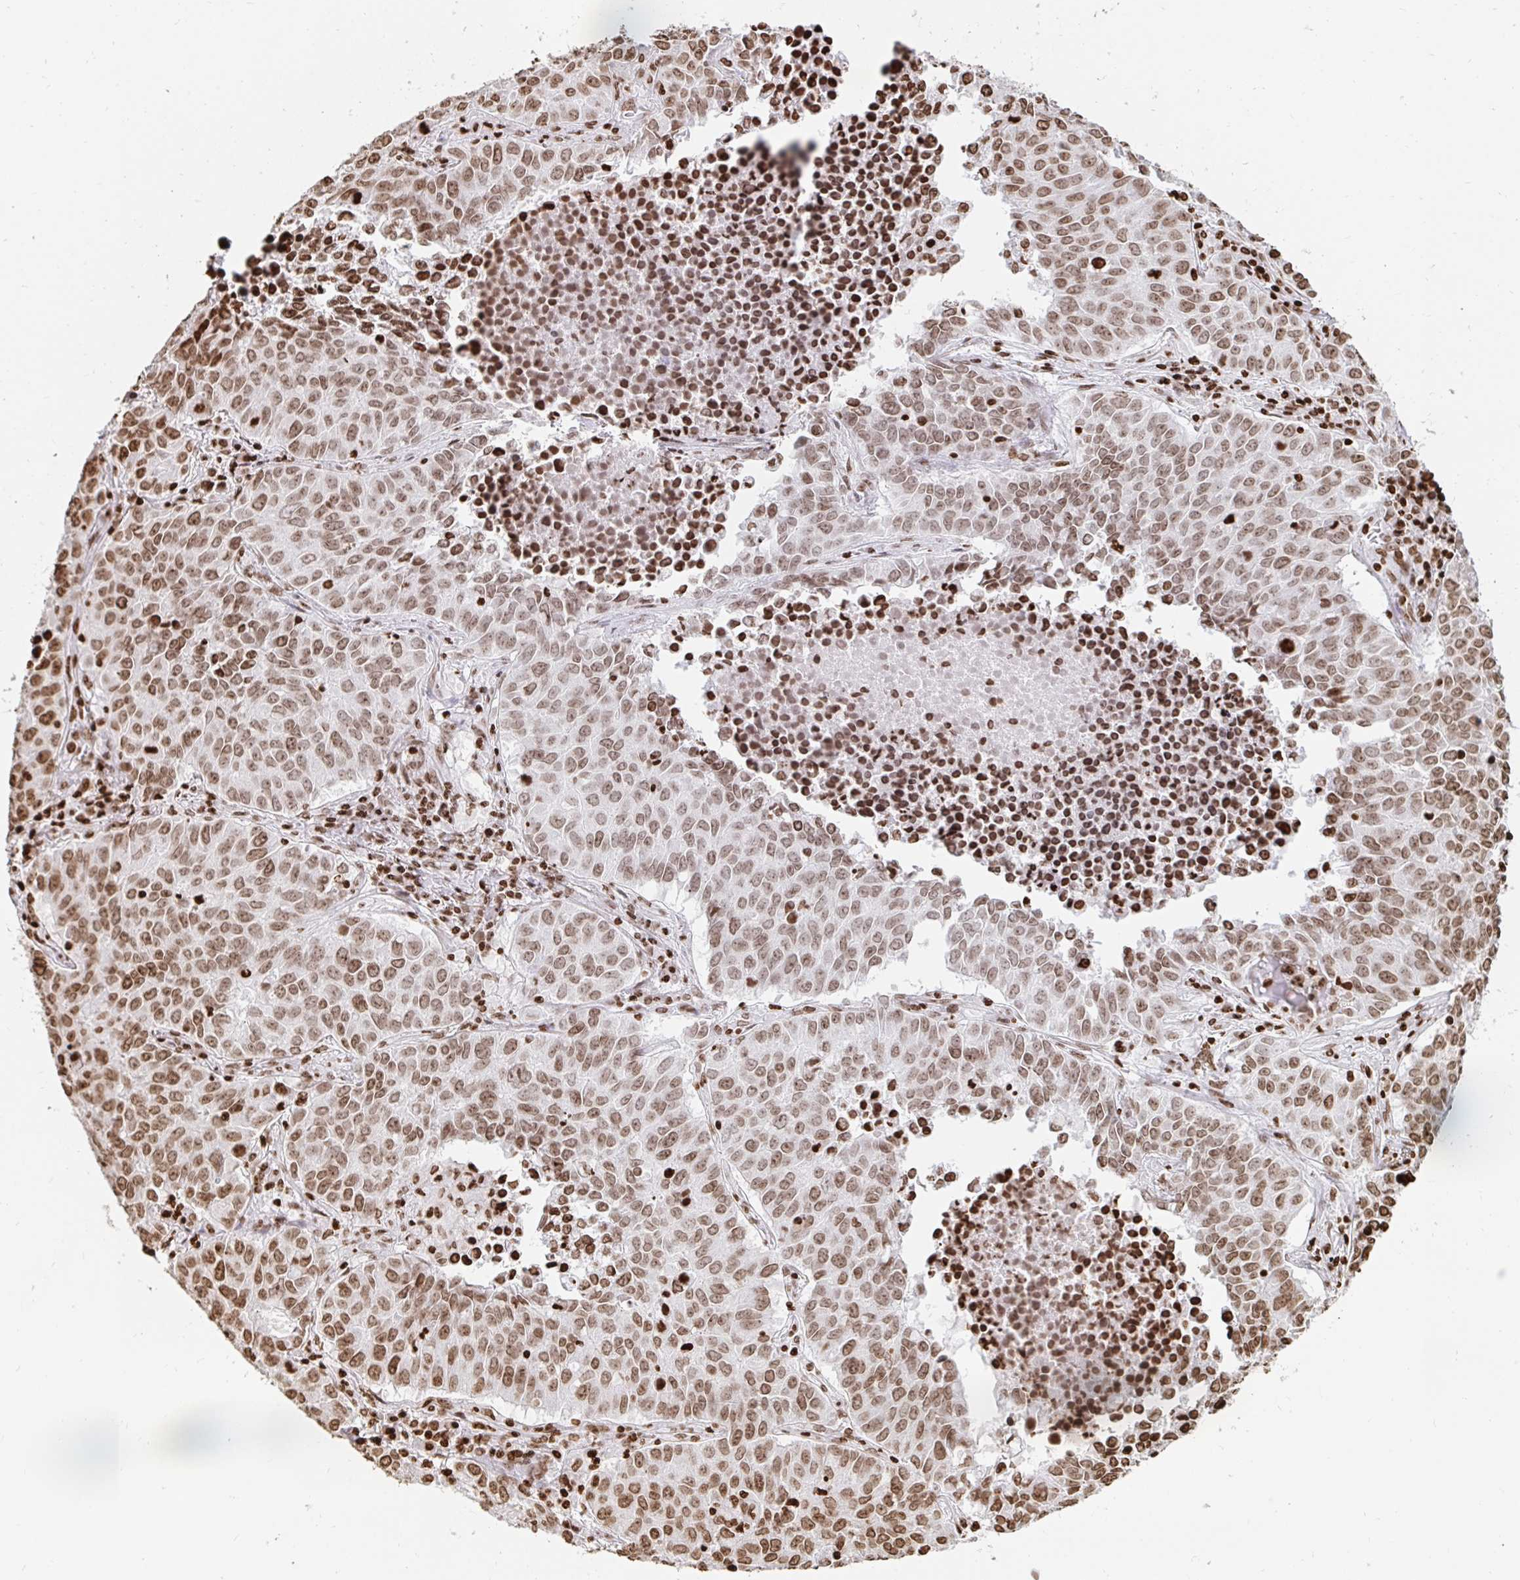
{"staining": {"intensity": "moderate", "quantity": ">75%", "location": "nuclear"}, "tissue": "lung cancer", "cell_type": "Tumor cells", "image_type": "cancer", "snomed": [{"axis": "morphology", "description": "Adenocarcinoma, NOS"}, {"axis": "topography", "description": "Lung"}], "caption": "Lung adenocarcinoma was stained to show a protein in brown. There is medium levels of moderate nuclear expression in approximately >75% of tumor cells. Immunohistochemistry stains the protein in brown and the nuclei are stained blue.", "gene": "H2BC5", "patient": {"sex": "female", "age": 50}}